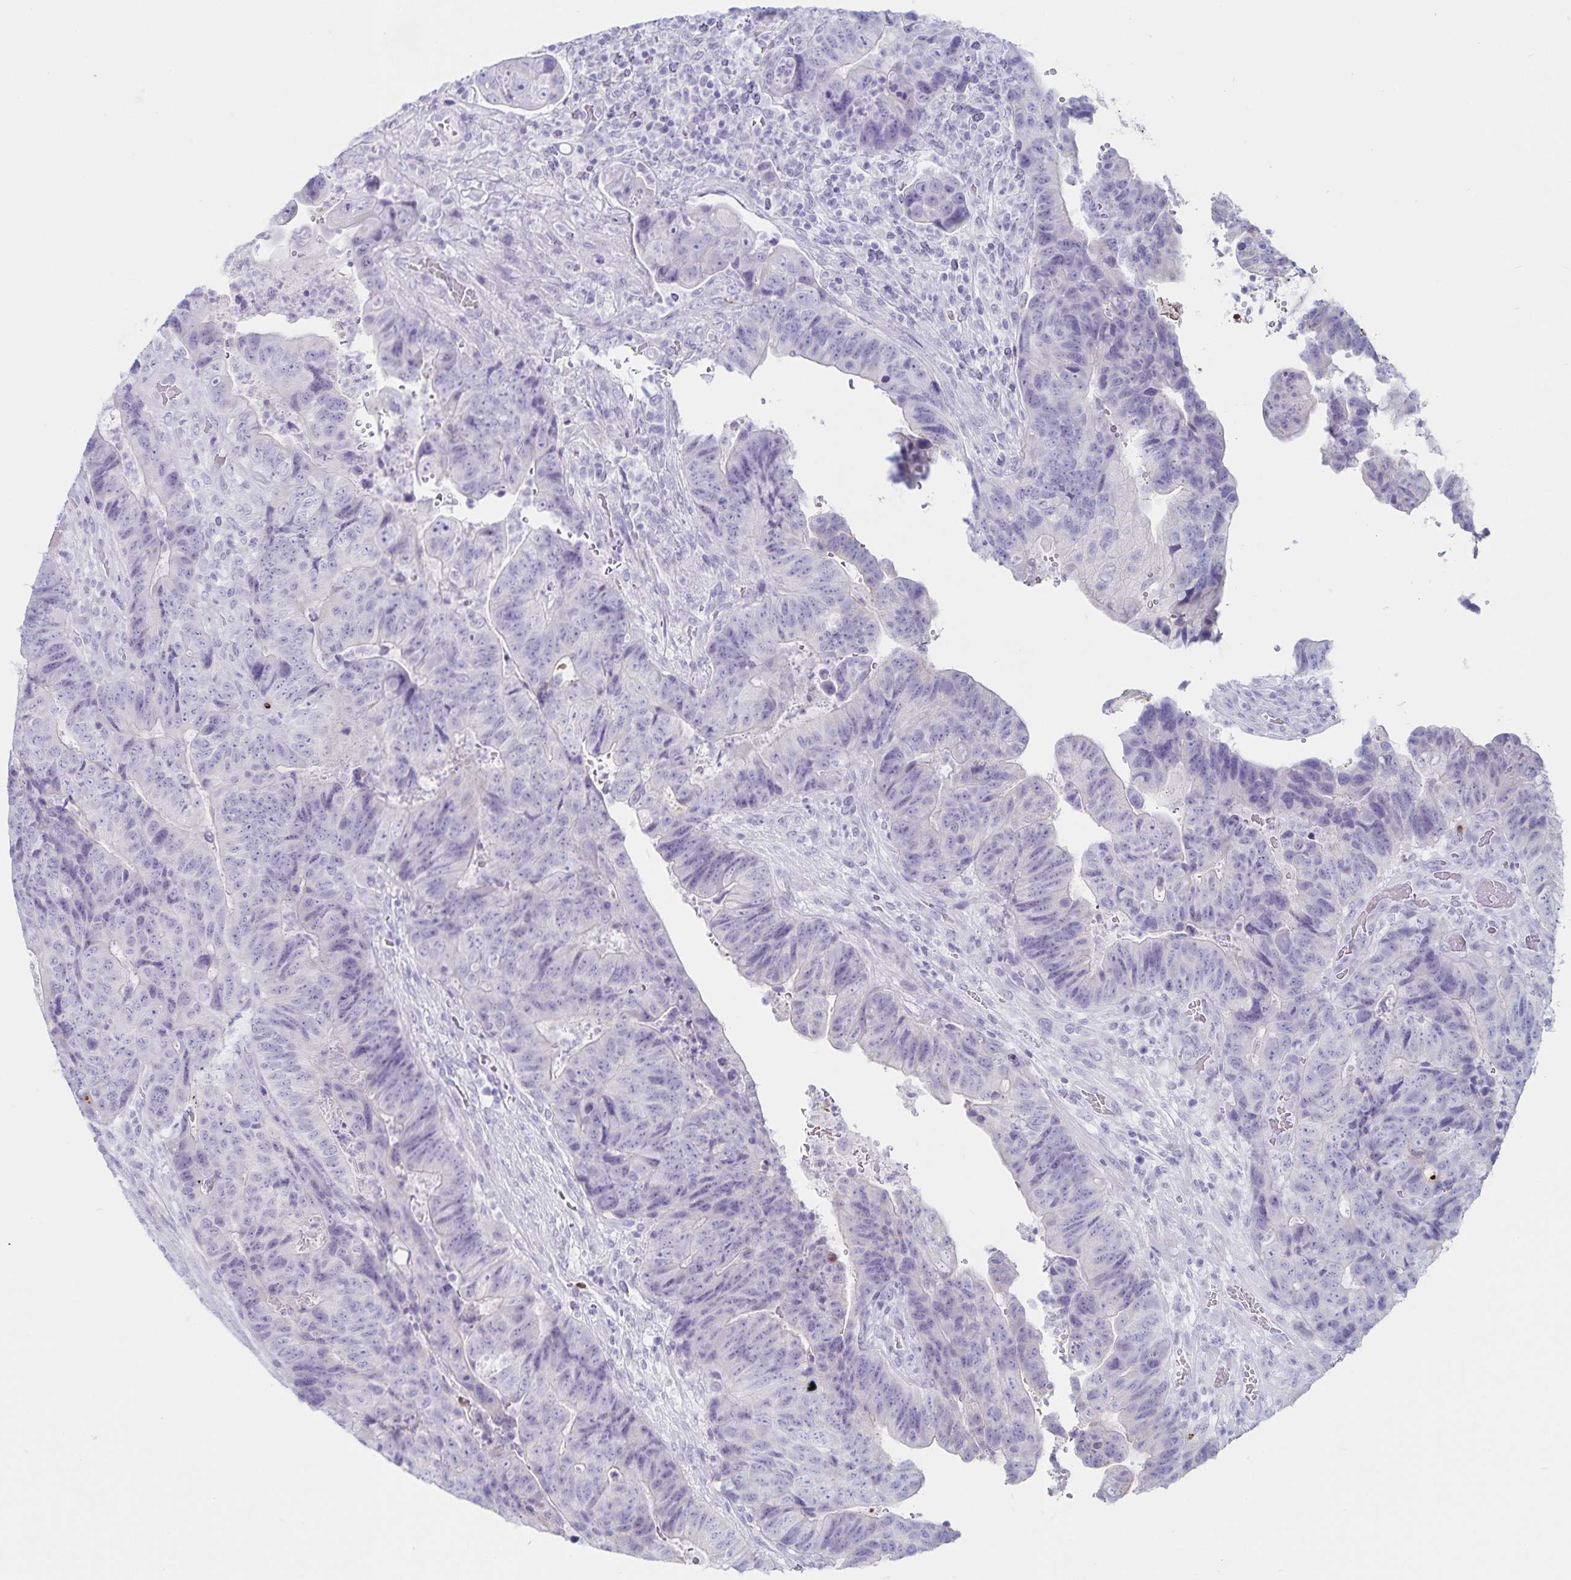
{"staining": {"intensity": "negative", "quantity": "none", "location": "none"}, "tissue": "colorectal cancer", "cell_type": "Tumor cells", "image_type": "cancer", "snomed": [{"axis": "morphology", "description": "Normal tissue, NOS"}, {"axis": "morphology", "description": "Adenocarcinoma, NOS"}, {"axis": "topography", "description": "Colon"}], "caption": "Tumor cells are negative for brown protein staining in colorectal cancer (adenocarcinoma).", "gene": "GNLY", "patient": {"sex": "female", "age": 48}}